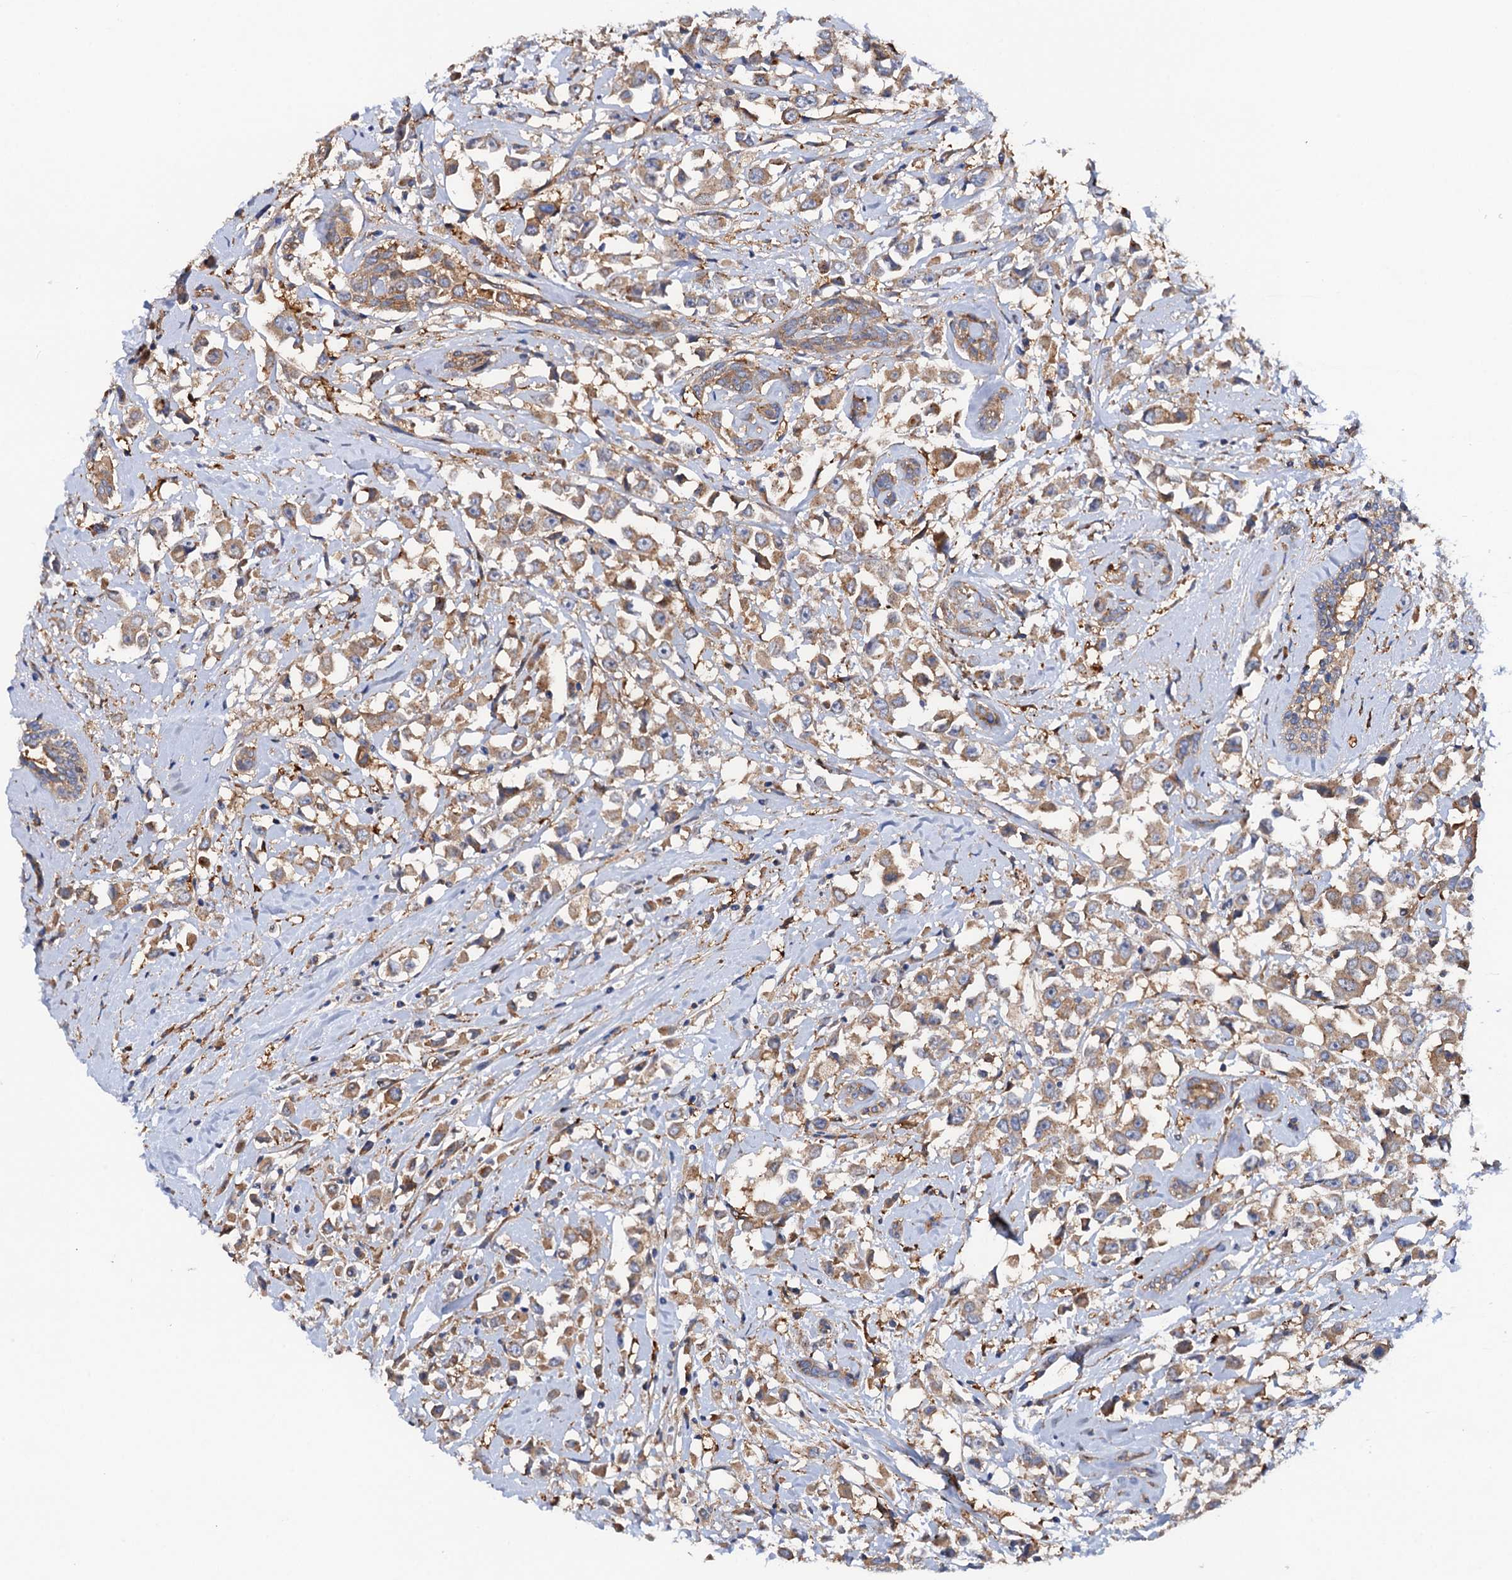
{"staining": {"intensity": "moderate", "quantity": ">75%", "location": "cytoplasmic/membranous"}, "tissue": "breast cancer", "cell_type": "Tumor cells", "image_type": "cancer", "snomed": [{"axis": "morphology", "description": "Duct carcinoma"}, {"axis": "topography", "description": "Breast"}], "caption": "Invasive ductal carcinoma (breast) stained for a protein (brown) shows moderate cytoplasmic/membranous positive expression in about >75% of tumor cells.", "gene": "MRPL48", "patient": {"sex": "female", "age": 87}}